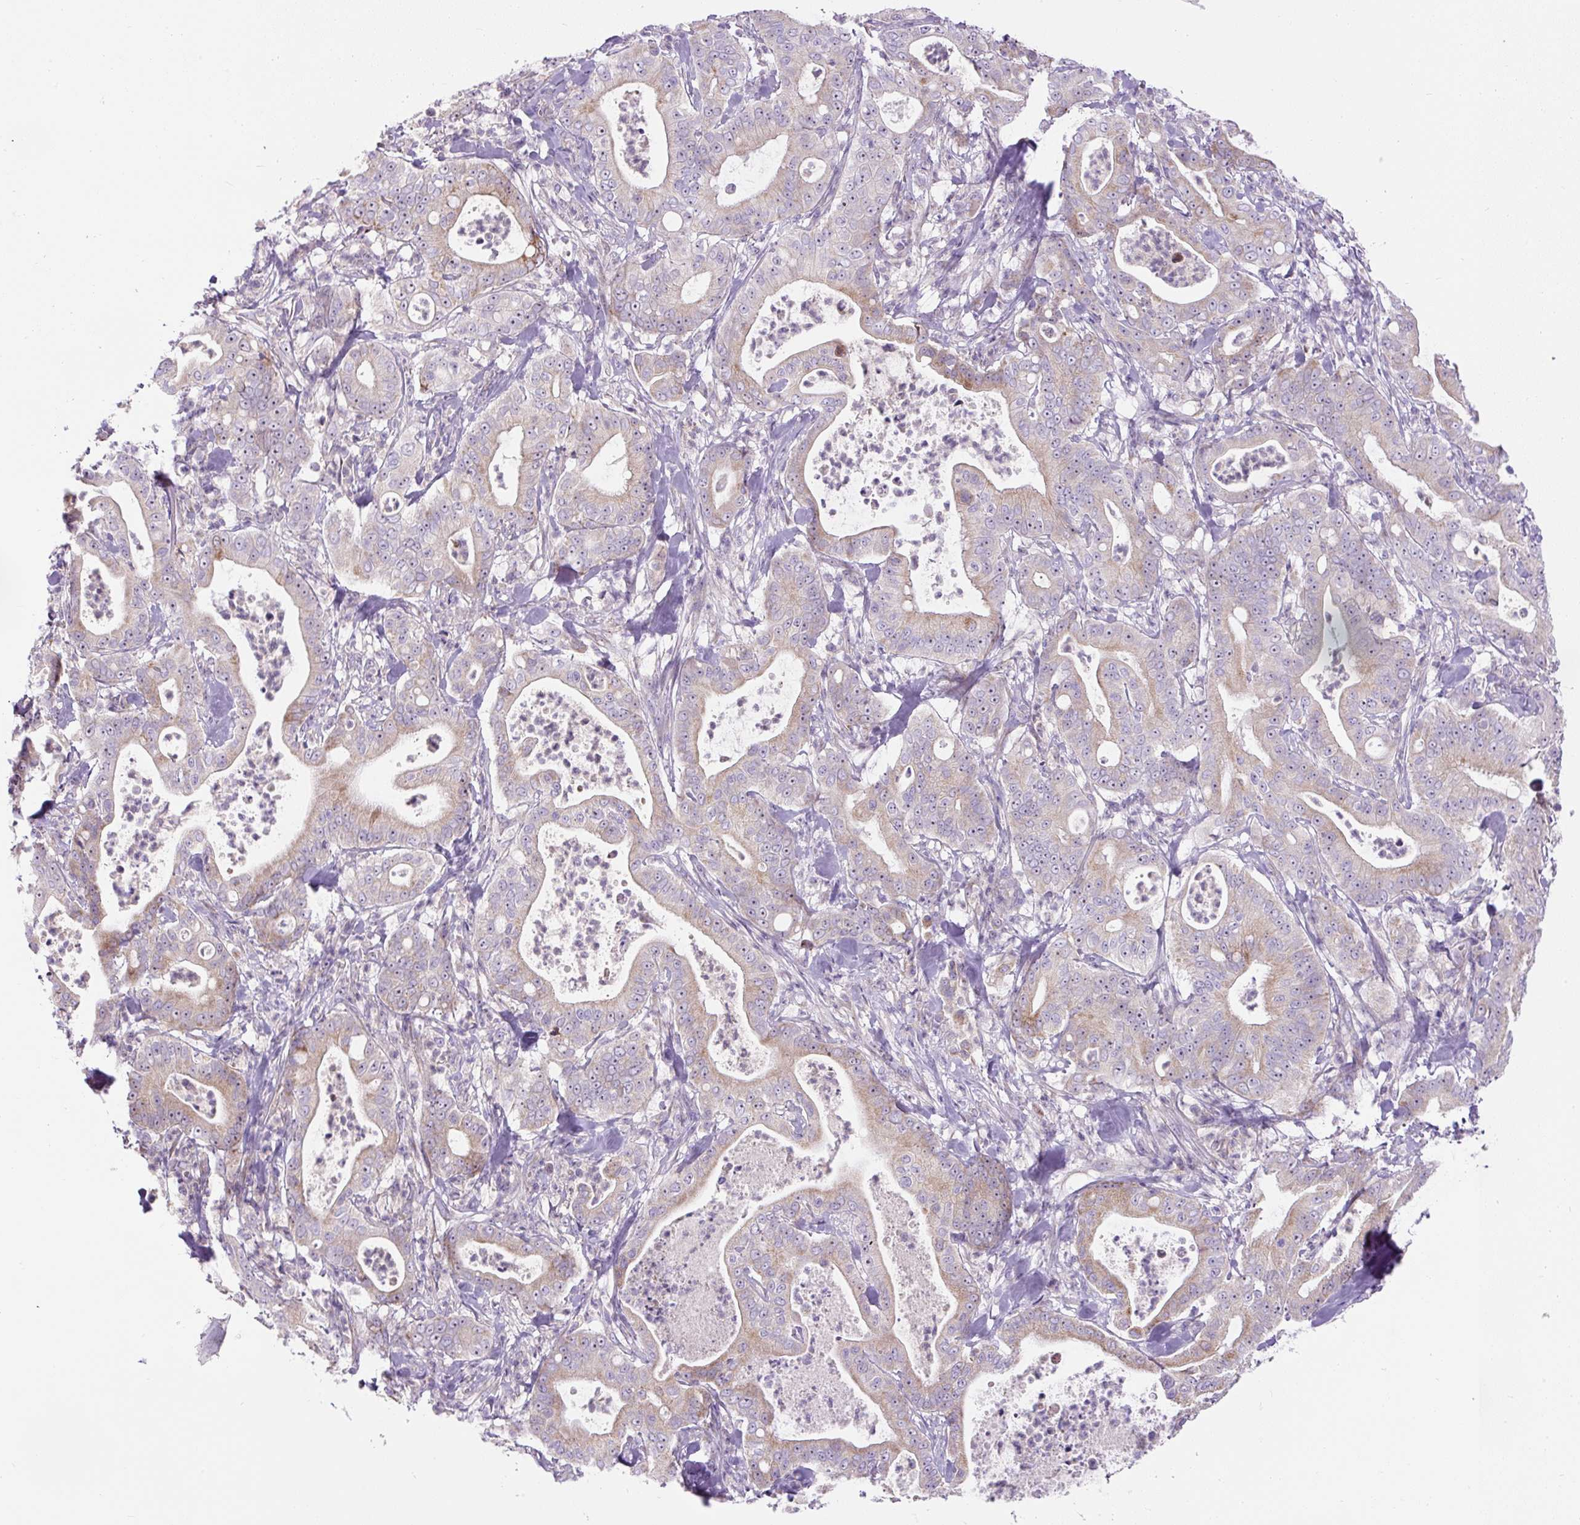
{"staining": {"intensity": "moderate", "quantity": "<25%", "location": "cytoplasmic/membranous"}, "tissue": "pancreatic cancer", "cell_type": "Tumor cells", "image_type": "cancer", "snomed": [{"axis": "morphology", "description": "Adenocarcinoma, NOS"}, {"axis": "topography", "description": "Pancreas"}], "caption": "Brown immunohistochemical staining in pancreatic adenocarcinoma exhibits moderate cytoplasmic/membranous expression in about <25% of tumor cells.", "gene": "ZNF596", "patient": {"sex": "male", "age": 71}}